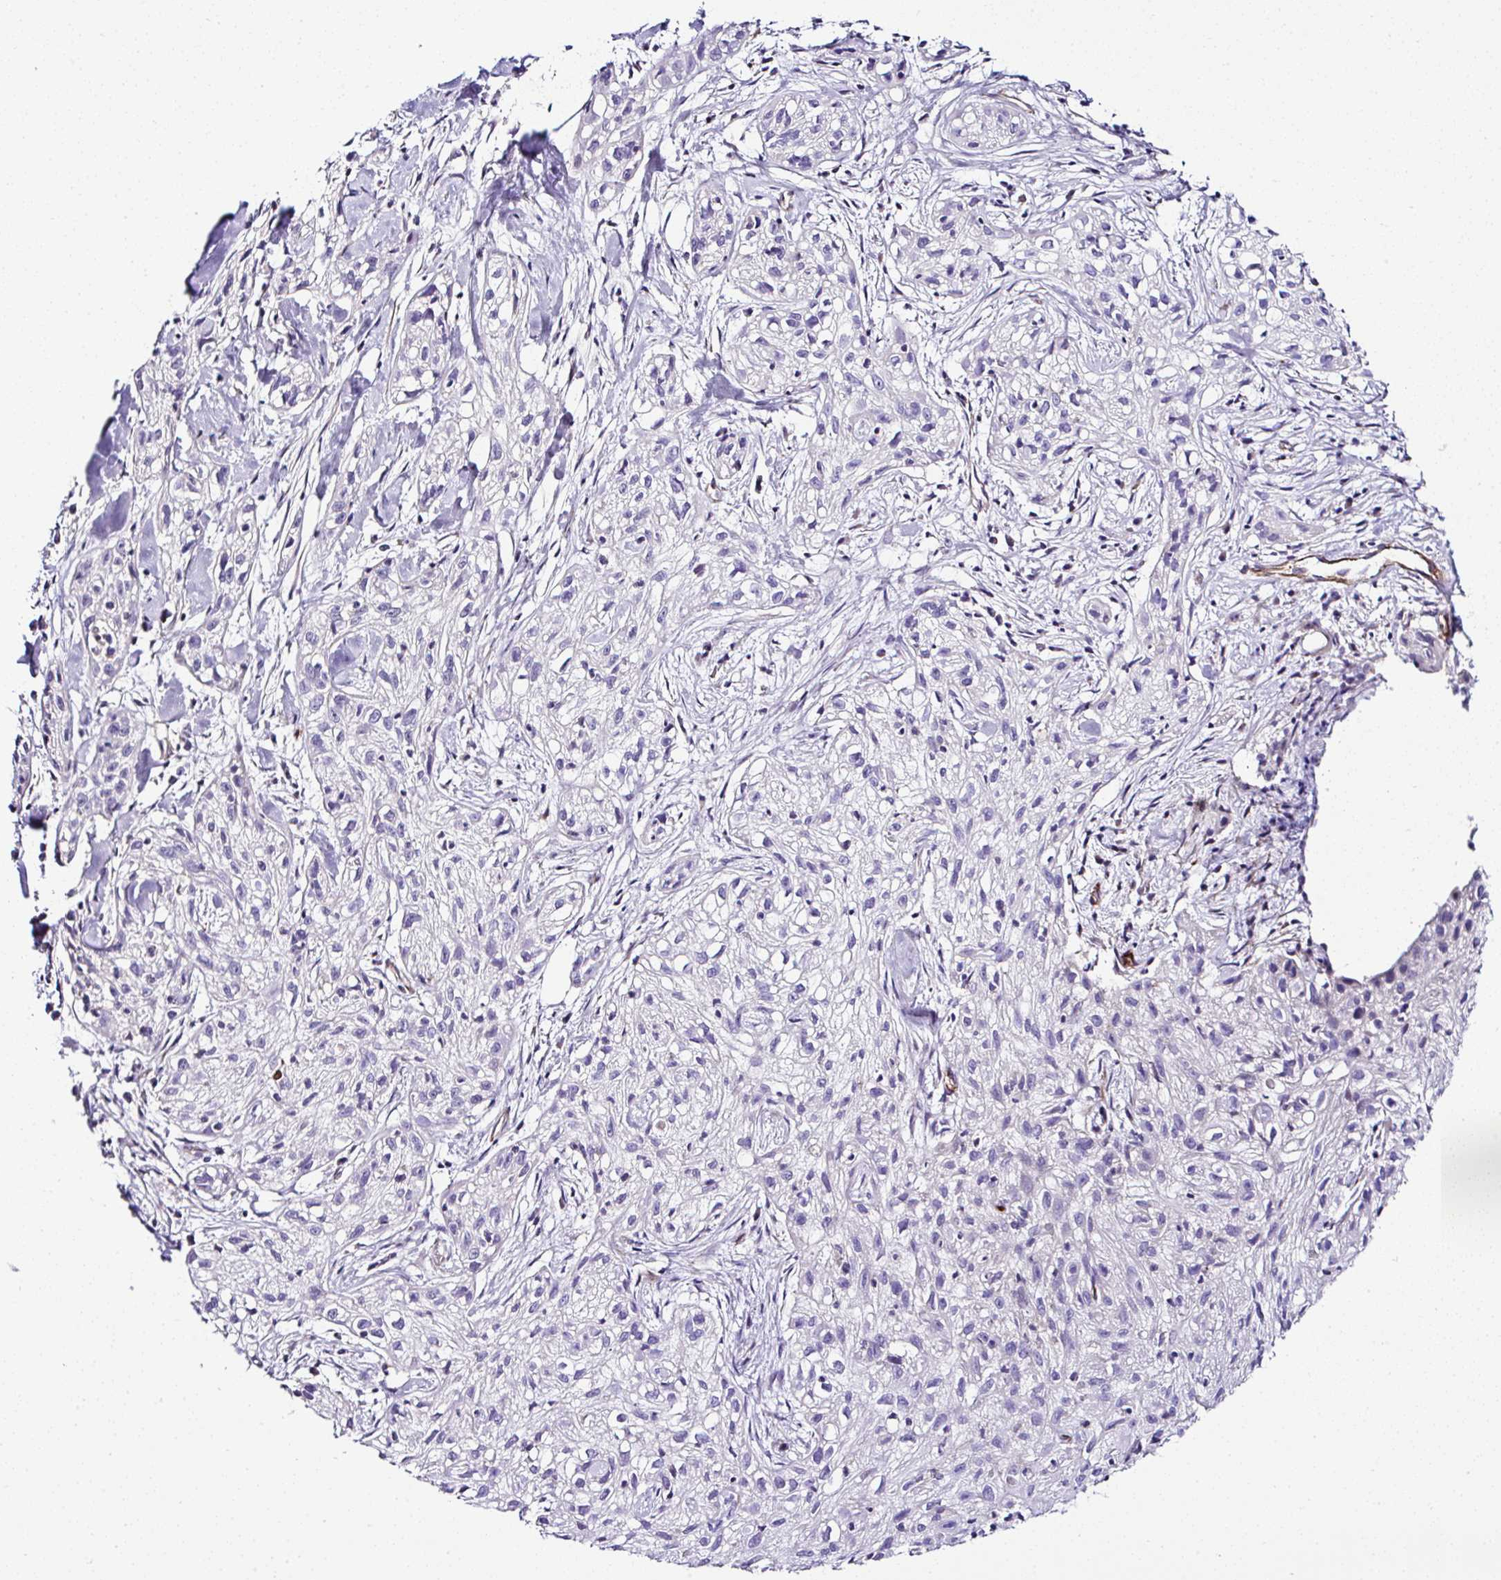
{"staining": {"intensity": "negative", "quantity": "none", "location": "none"}, "tissue": "skin cancer", "cell_type": "Tumor cells", "image_type": "cancer", "snomed": [{"axis": "morphology", "description": "Squamous cell carcinoma, NOS"}, {"axis": "topography", "description": "Skin"}], "caption": "There is no significant staining in tumor cells of skin cancer.", "gene": "FBXO34", "patient": {"sex": "male", "age": 82}}